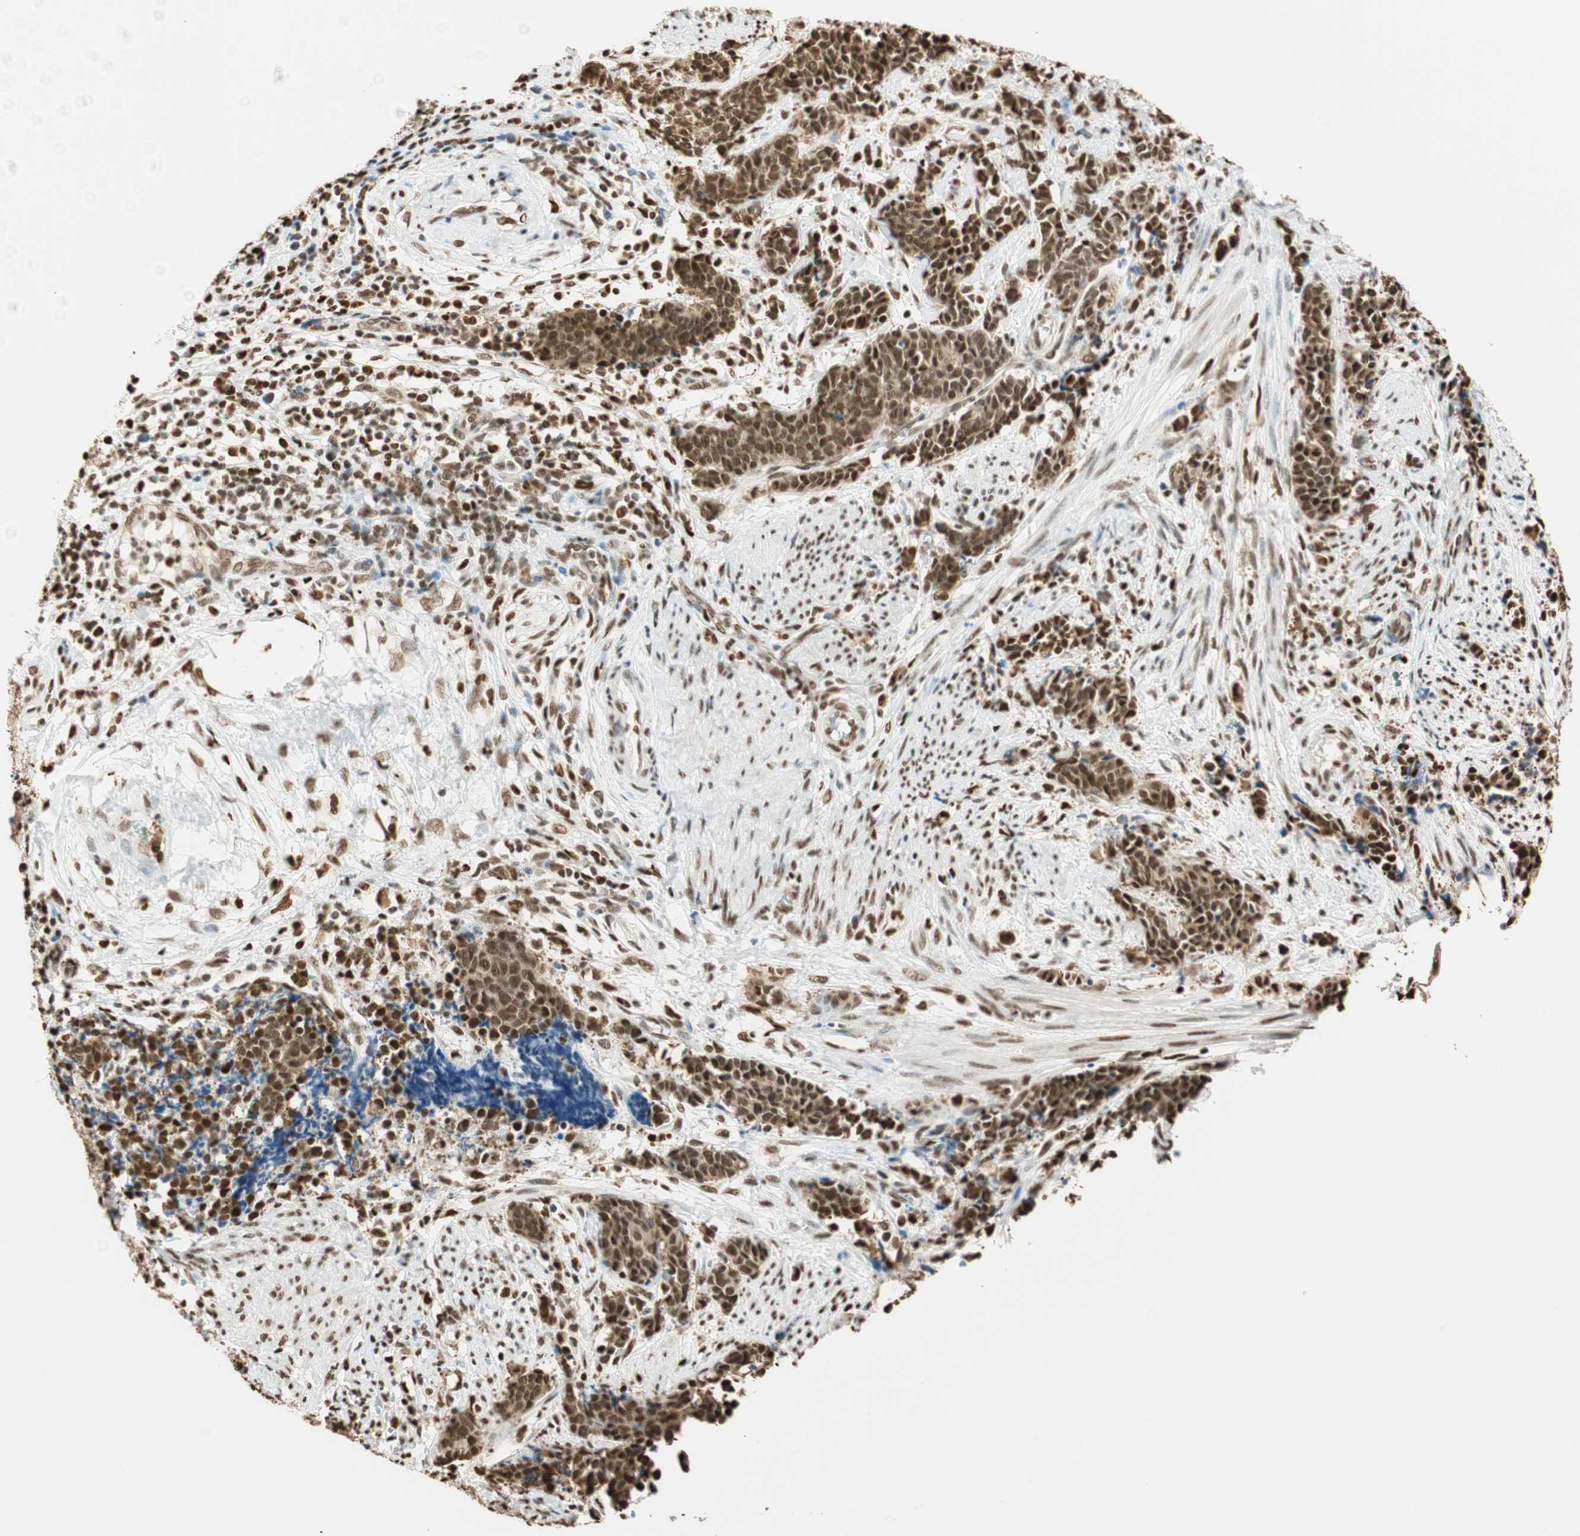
{"staining": {"intensity": "strong", "quantity": ">75%", "location": "nuclear"}, "tissue": "cervical cancer", "cell_type": "Tumor cells", "image_type": "cancer", "snomed": [{"axis": "morphology", "description": "Squamous cell carcinoma, NOS"}, {"axis": "topography", "description": "Cervix"}], "caption": "Tumor cells reveal strong nuclear positivity in approximately >75% of cells in cervical cancer (squamous cell carcinoma).", "gene": "FANCG", "patient": {"sex": "female", "age": 35}}